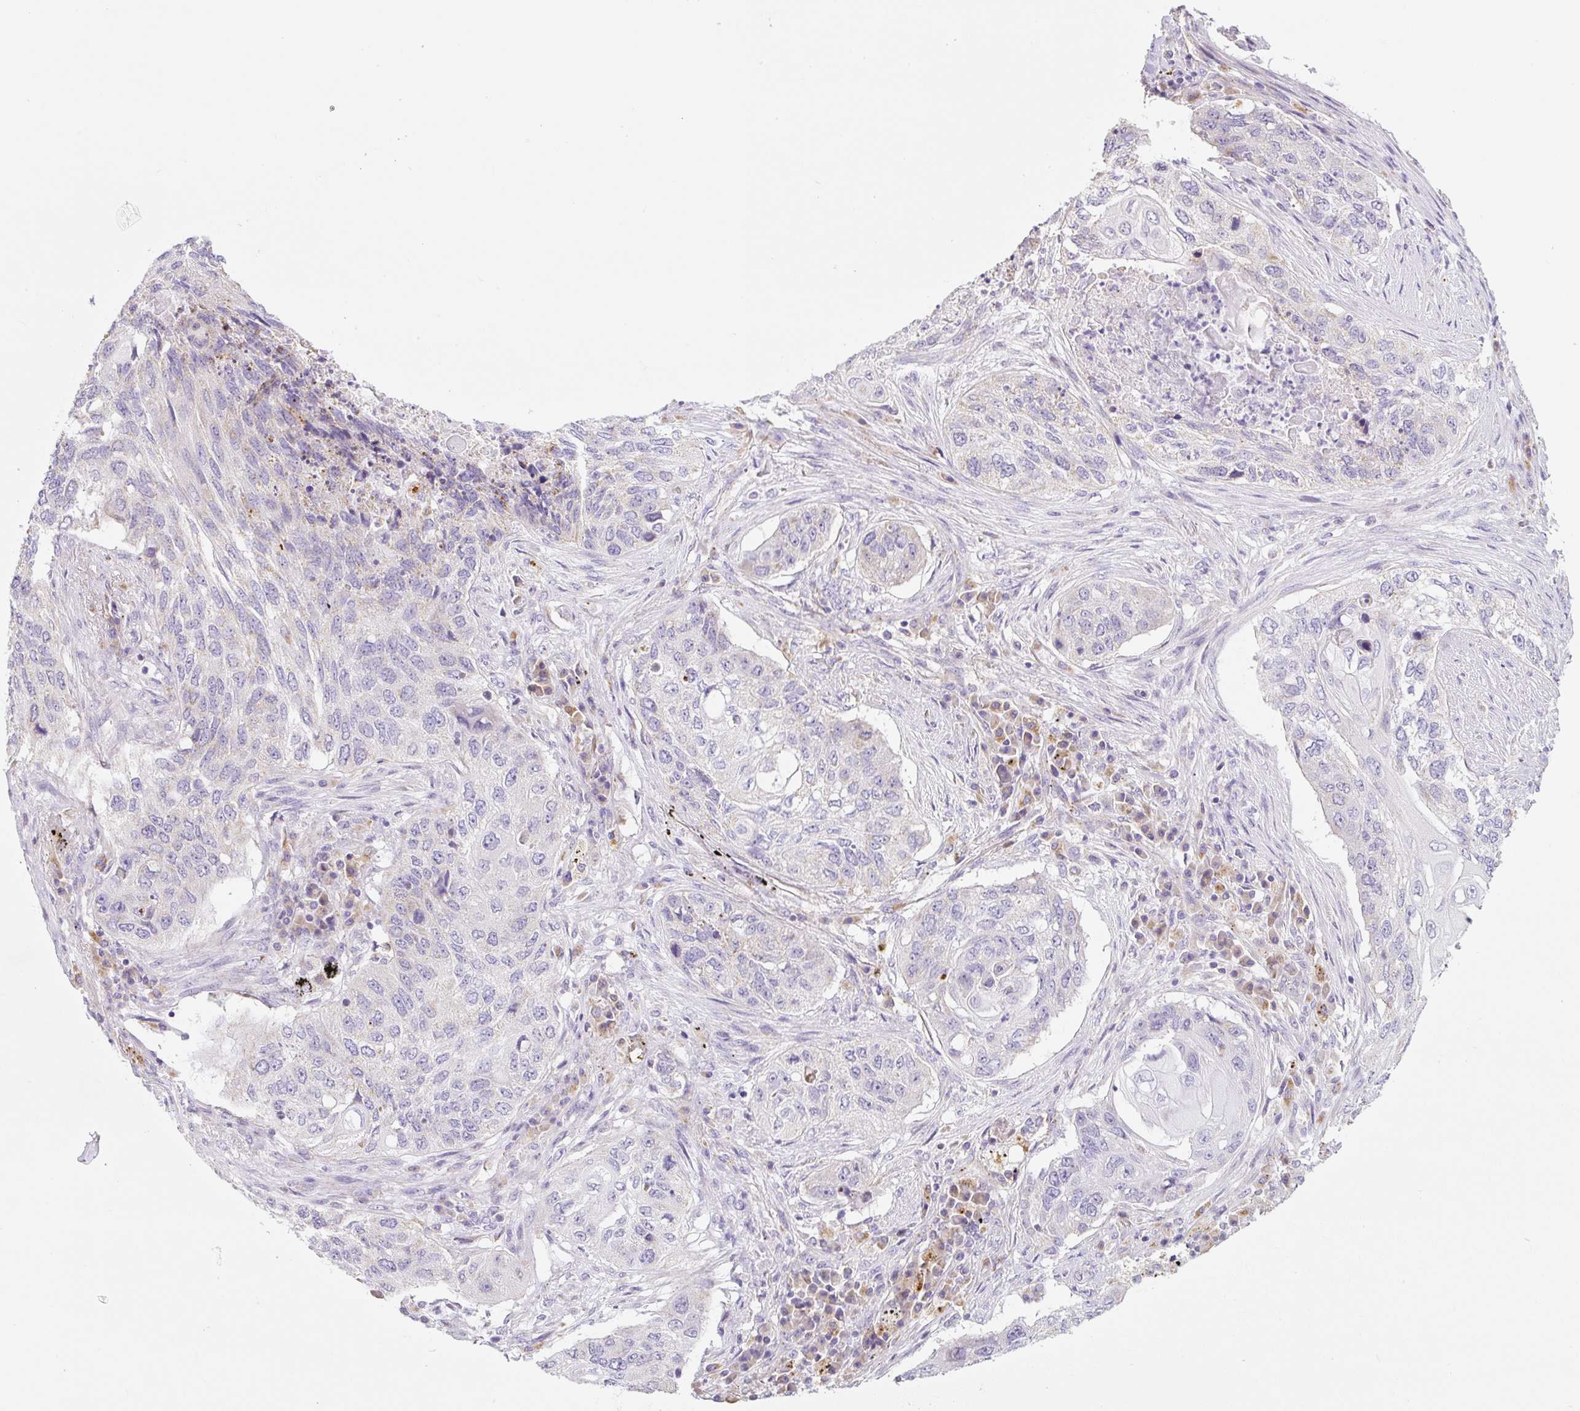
{"staining": {"intensity": "negative", "quantity": "none", "location": "none"}, "tissue": "lung cancer", "cell_type": "Tumor cells", "image_type": "cancer", "snomed": [{"axis": "morphology", "description": "Squamous cell carcinoma, NOS"}, {"axis": "topography", "description": "Lung"}], "caption": "Tumor cells show no significant protein positivity in squamous cell carcinoma (lung). (Immunohistochemistry, brightfield microscopy, high magnification).", "gene": "CLEC3A", "patient": {"sex": "female", "age": 63}}